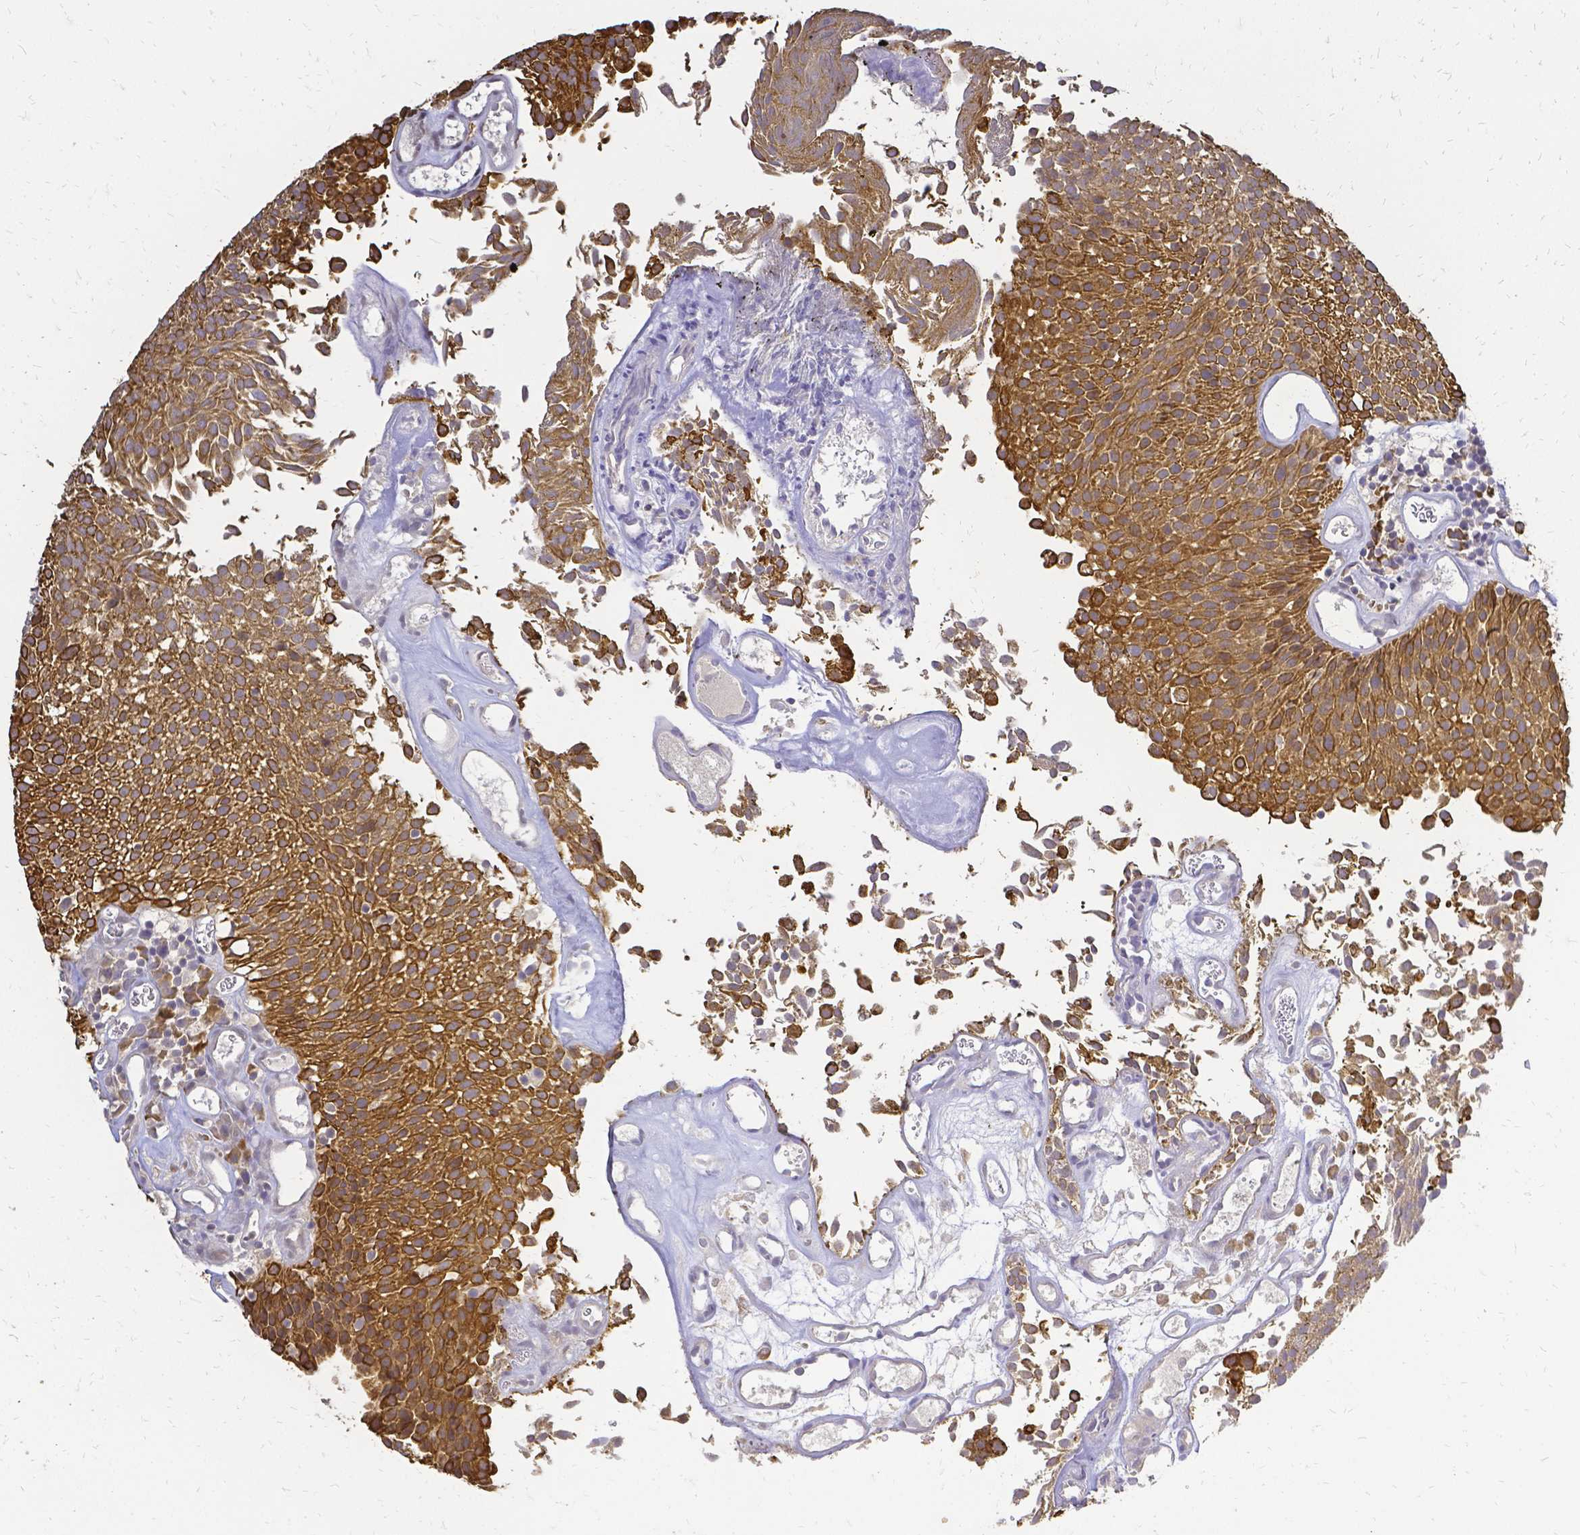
{"staining": {"intensity": "moderate", "quantity": ">75%", "location": "cytoplasmic/membranous"}, "tissue": "urothelial cancer", "cell_type": "Tumor cells", "image_type": "cancer", "snomed": [{"axis": "morphology", "description": "Urothelial carcinoma, Low grade"}, {"axis": "topography", "description": "Urinary bladder"}], "caption": "An immunohistochemistry (IHC) micrograph of neoplastic tissue is shown. Protein staining in brown labels moderate cytoplasmic/membranous positivity in urothelial cancer within tumor cells.", "gene": "CIB1", "patient": {"sex": "female", "age": 79}}